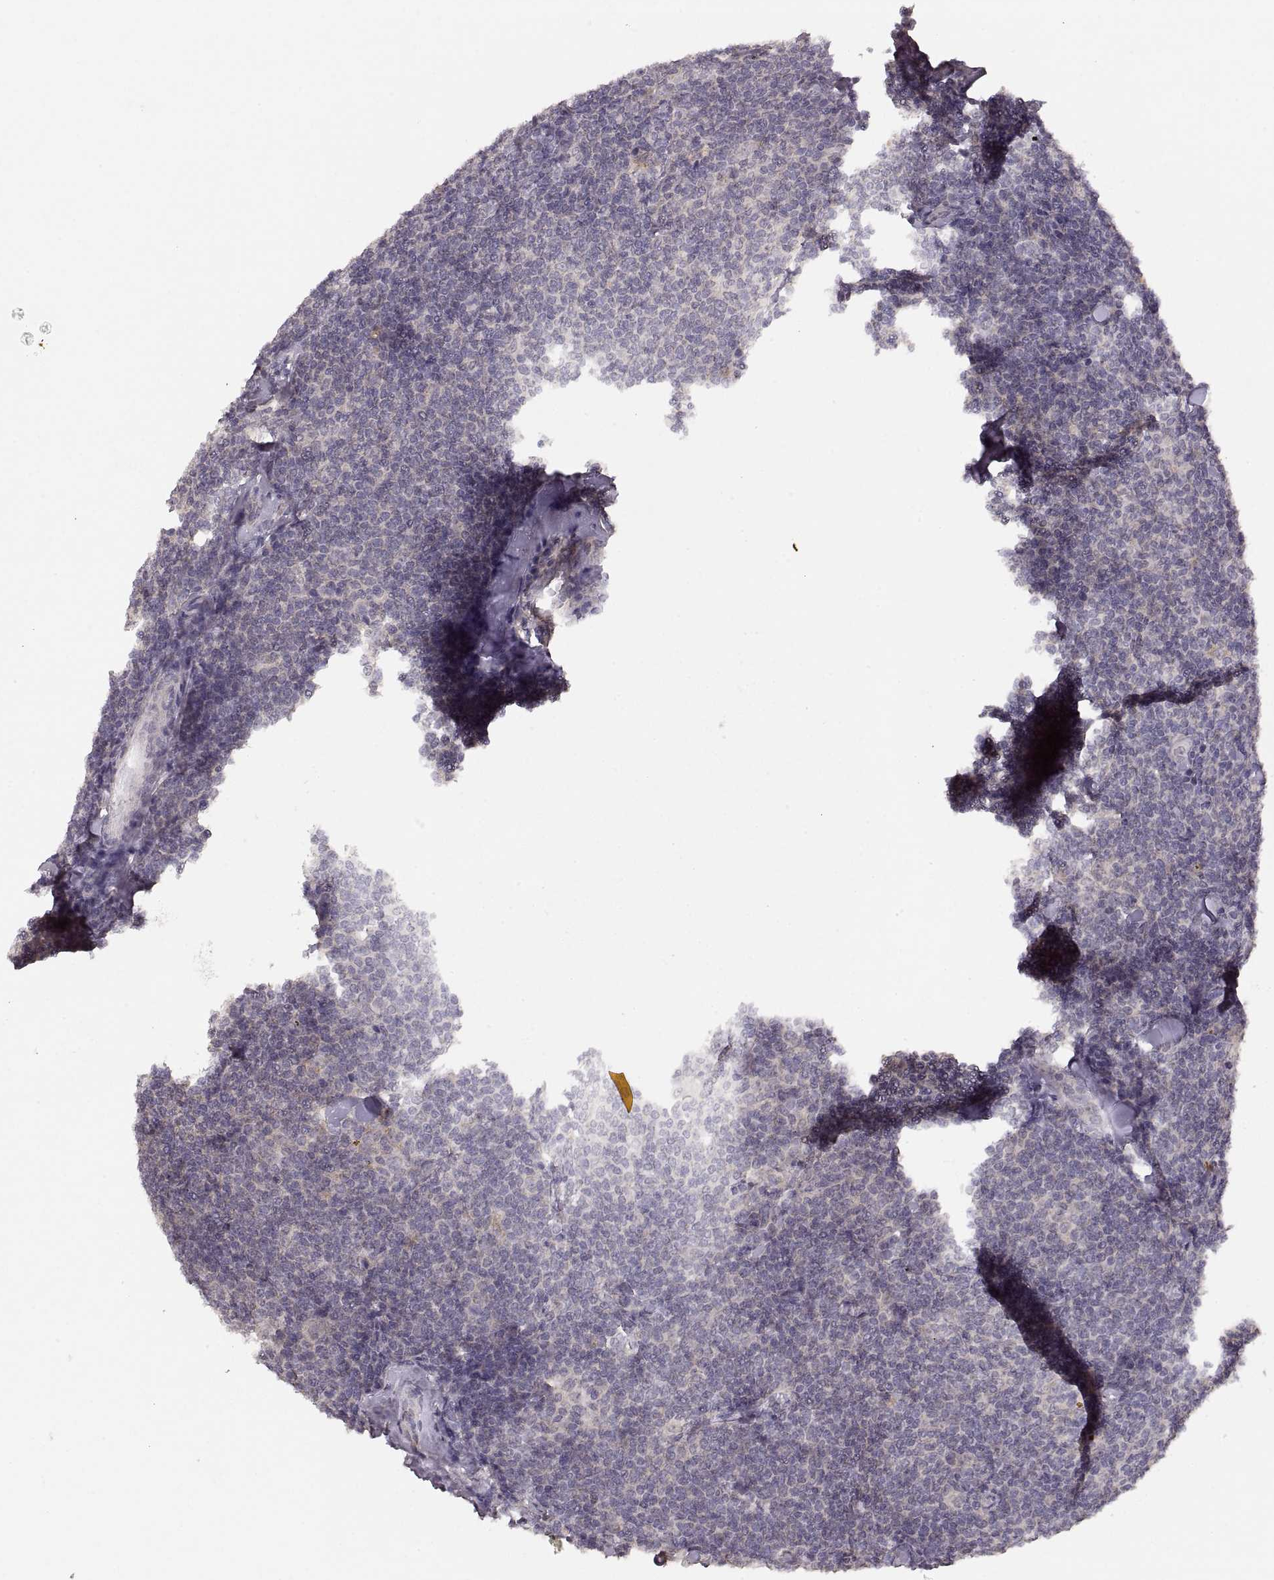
{"staining": {"intensity": "negative", "quantity": "none", "location": "none"}, "tissue": "lymphoma", "cell_type": "Tumor cells", "image_type": "cancer", "snomed": [{"axis": "morphology", "description": "Malignant lymphoma, non-Hodgkin's type, Low grade"}, {"axis": "topography", "description": "Lymph node"}], "caption": "An IHC histopathology image of malignant lymphoma, non-Hodgkin's type (low-grade) is shown. There is no staining in tumor cells of malignant lymphoma, non-Hodgkin's type (low-grade).", "gene": "LAMC2", "patient": {"sex": "female", "age": 56}}